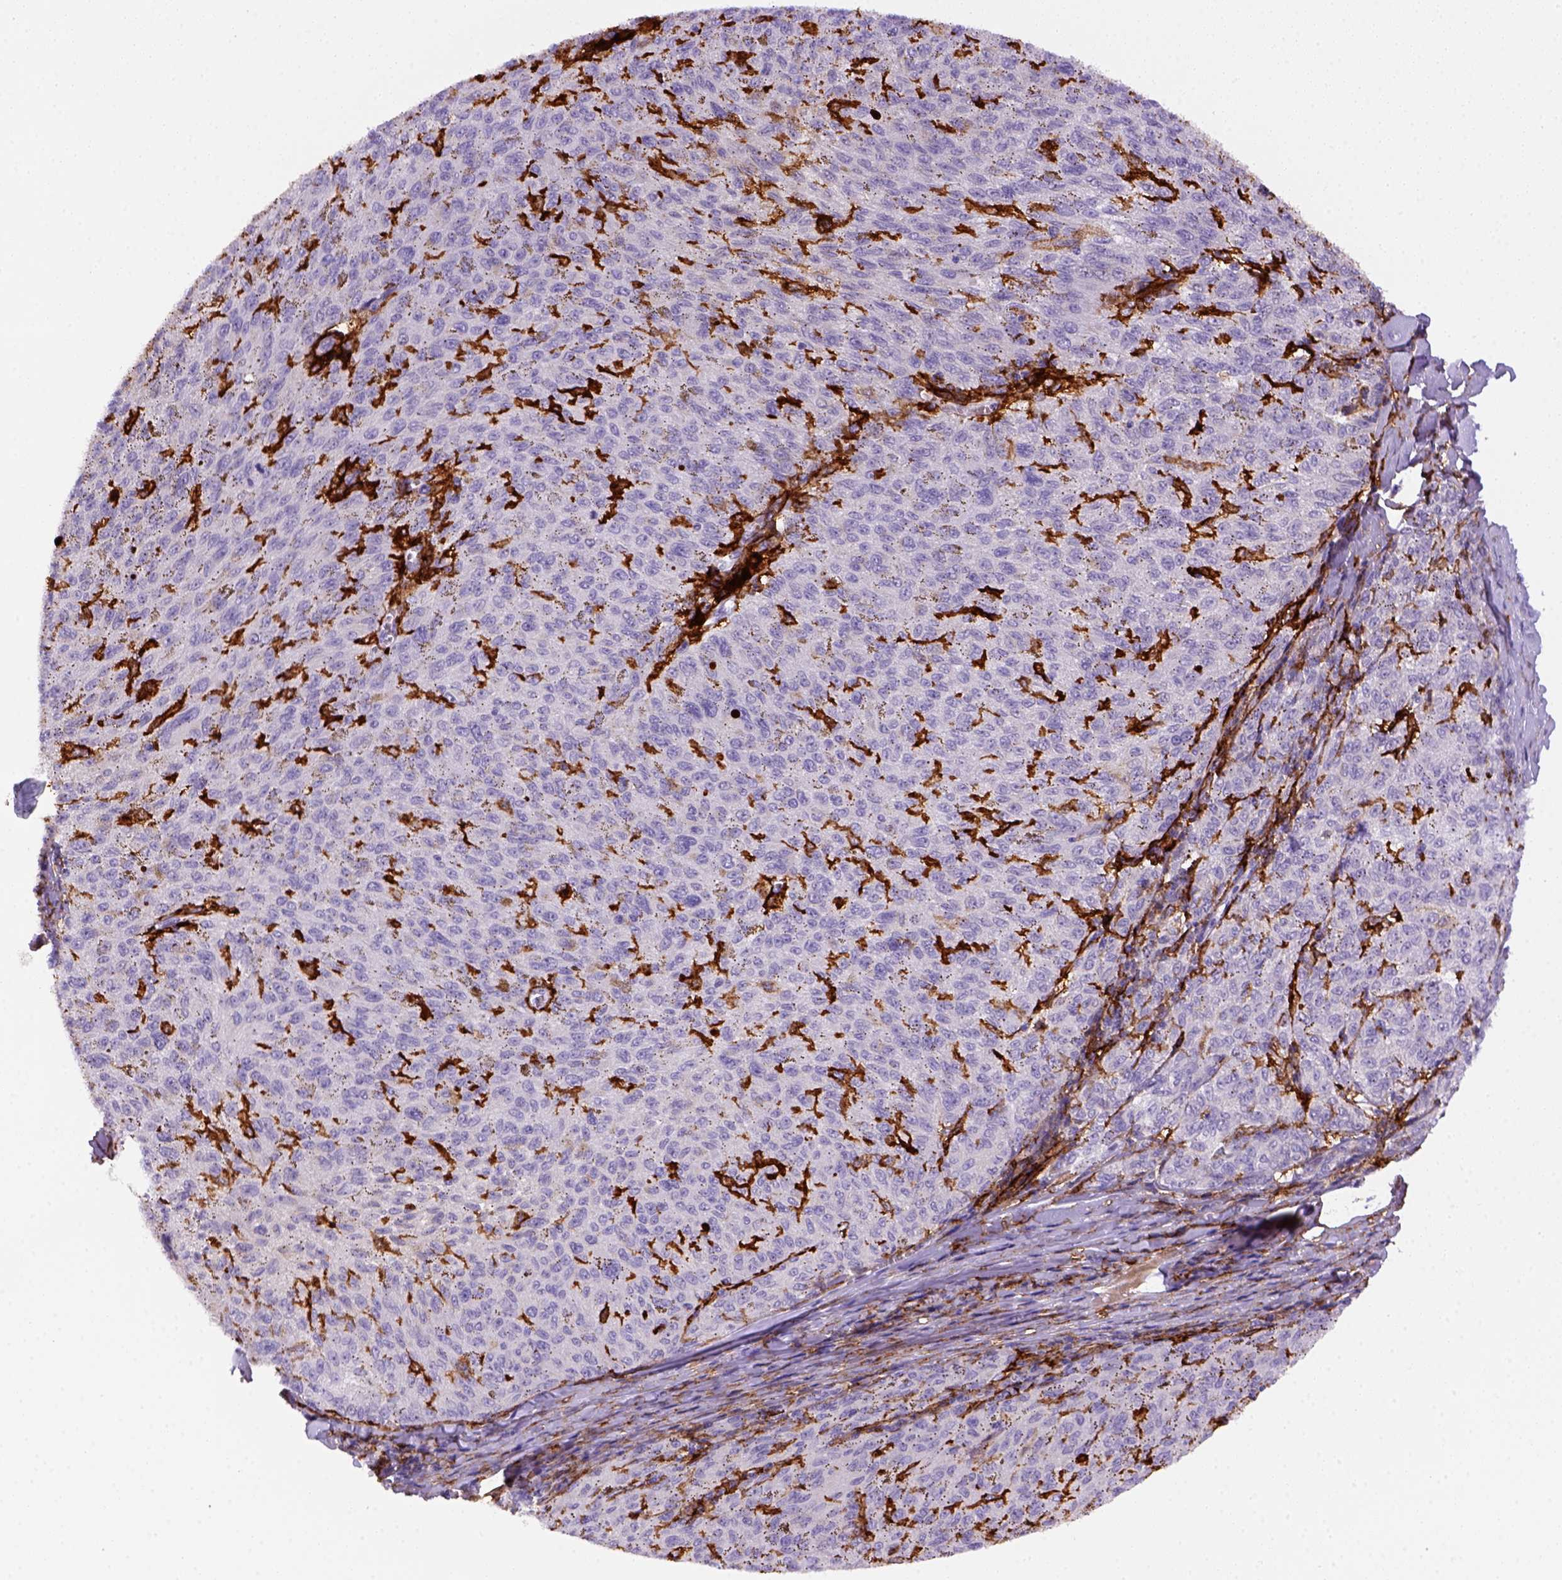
{"staining": {"intensity": "negative", "quantity": "none", "location": "none"}, "tissue": "melanoma", "cell_type": "Tumor cells", "image_type": "cancer", "snomed": [{"axis": "morphology", "description": "Malignant melanoma, NOS"}, {"axis": "topography", "description": "Skin"}], "caption": "Immunohistochemical staining of malignant melanoma shows no significant expression in tumor cells. (Stains: DAB immunohistochemistry (IHC) with hematoxylin counter stain, Microscopy: brightfield microscopy at high magnification).", "gene": "CD14", "patient": {"sex": "female", "age": 72}}